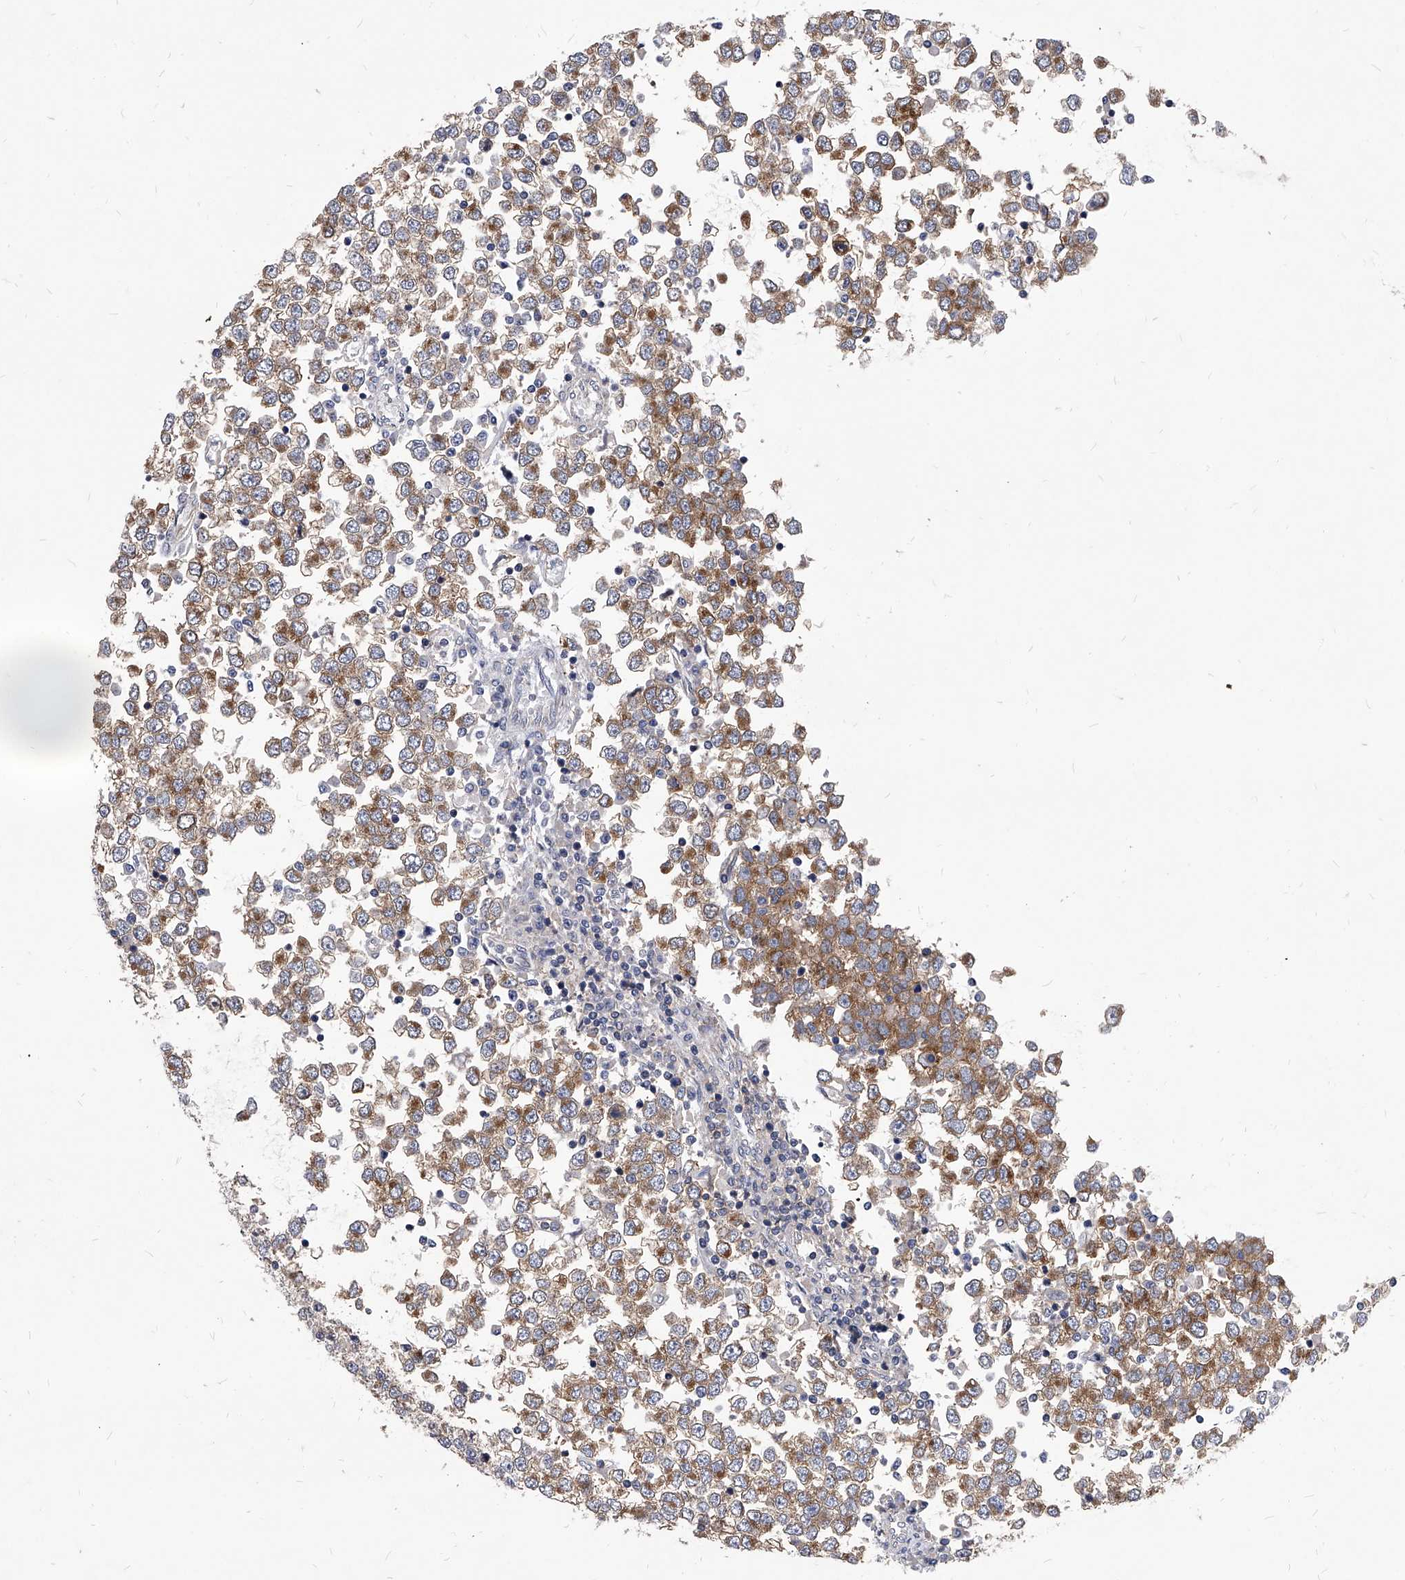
{"staining": {"intensity": "moderate", "quantity": ">75%", "location": "cytoplasmic/membranous"}, "tissue": "testis cancer", "cell_type": "Tumor cells", "image_type": "cancer", "snomed": [{"axis": "morphology", "description": "Seminoma, NOS"}, {"axis": "topography", "description": "Testis"}], "caption": "This photomicrograph shows testis cancer (seminoma) stained with IHC to label a protein in brown. The cytoplasmic/membranous of tumor cells show moderate positivity for the protein. Nuclei are counter-stained blue.", "gene": "ATG5", "patient": {"sex": "male", "age": 65}}